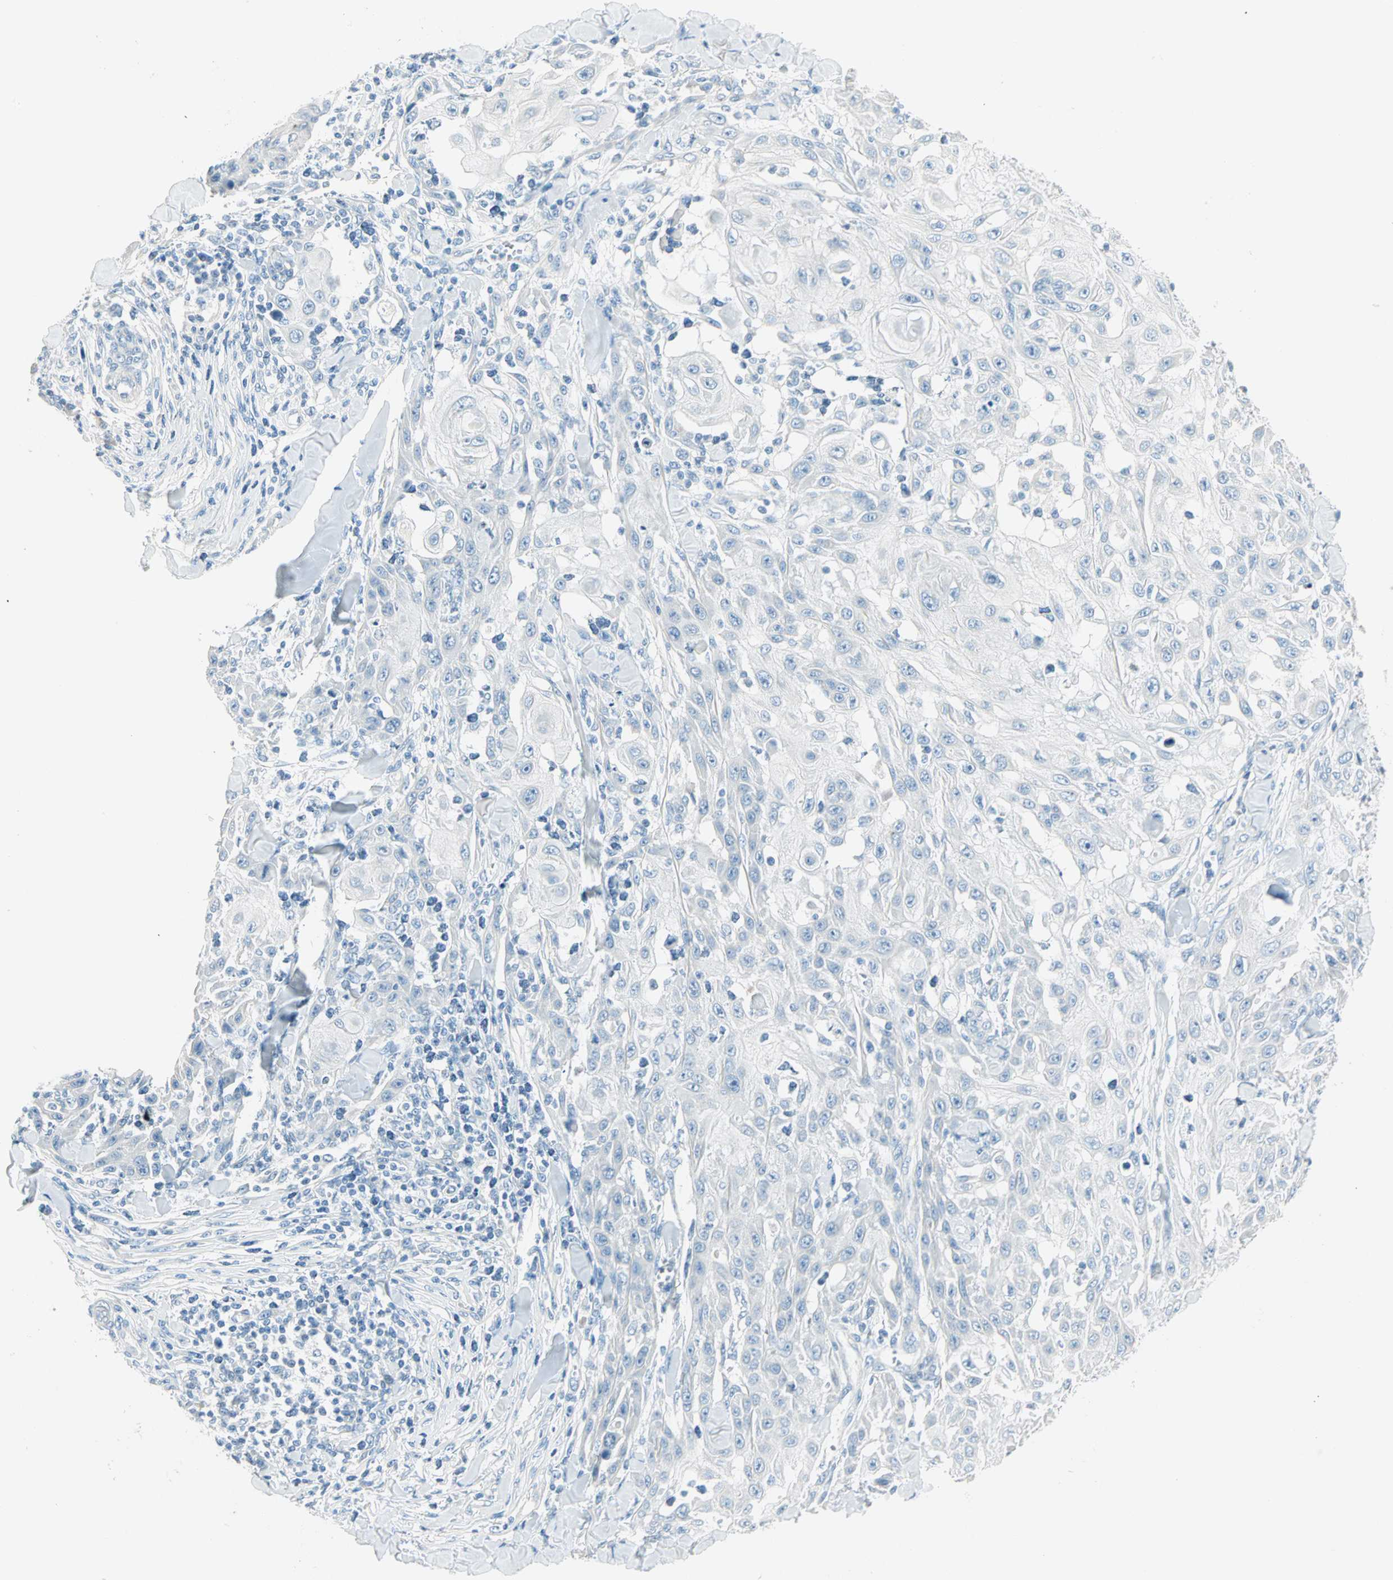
{"staining": {"intensity": "negative", "quantity": "none", "location": "none"}, "tissue": "skin cancer", "cell_type": "Tumor cells", "image_type": "cancer", "snomed": [{"axis": "morphology", "description": "Squamous cell carcinoma, NOS"}, {"axis": "topography", "description": "Skin"}], "caption": "A high-resolution histopathology image shows IHC staining of skin cancer (squamous cell carcinoma), which reveals no significant positivity in tumor cells.", "gene": "SULT1C2", "patient": {"sex": "male", "age": 24}}